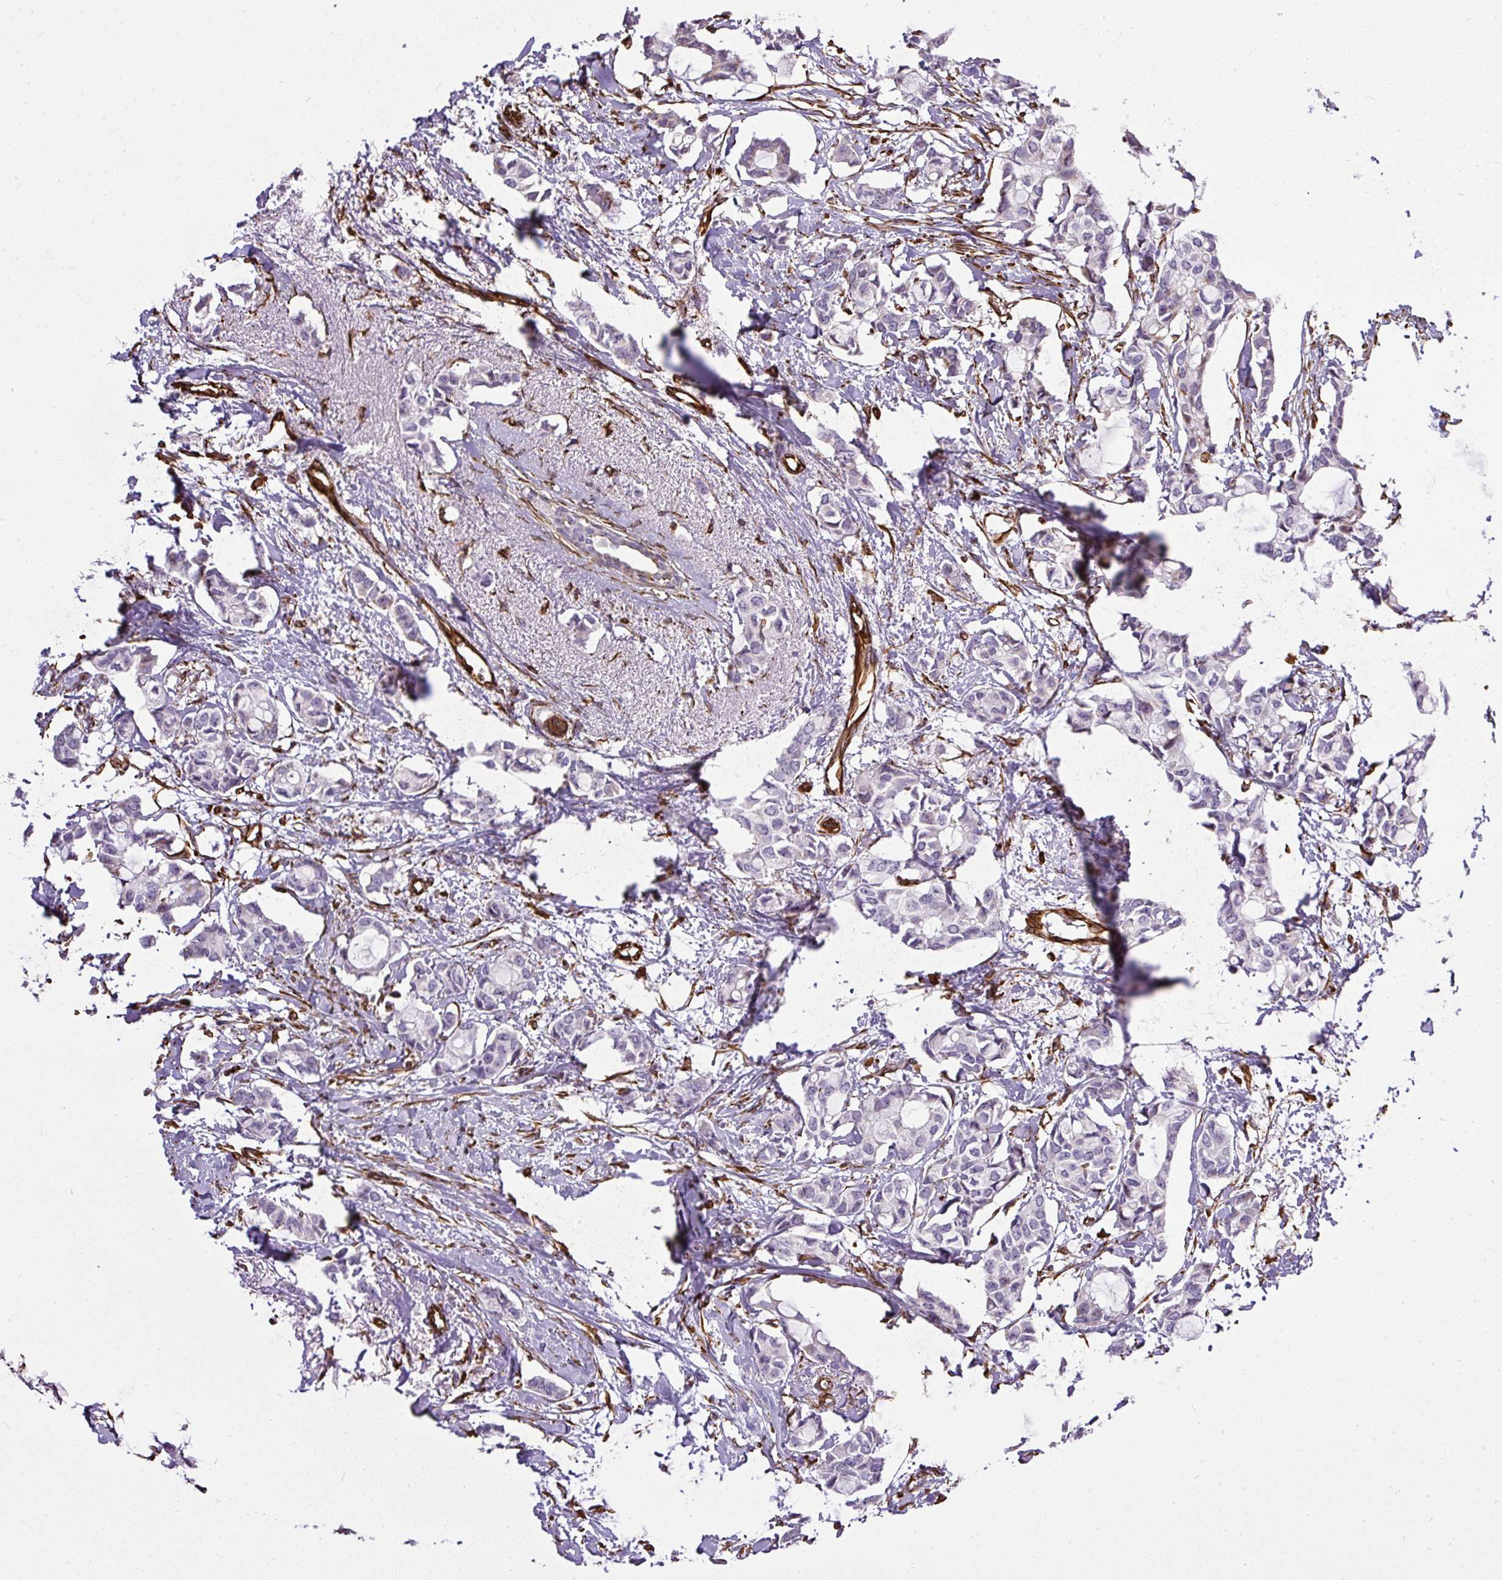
{"staining": {"intensity": "negative", "quantity": "none", "location": "none"}, "tissue": "breast cancer", "cell_type": "Tumor cells", "image_type": "cancer", "snomed": [{"axis": "morphology", "description": "Duct carcinoma"}, {"axis": "topography", "description": "Breast"}], "caption": "This is an immunohistochemistry (IHC) histopathology image of breast invasive ductal carcinoma. There is no staining in tumor cells.", "gene": "PLS1", "patient": {"sex": "female", "age": 73}}